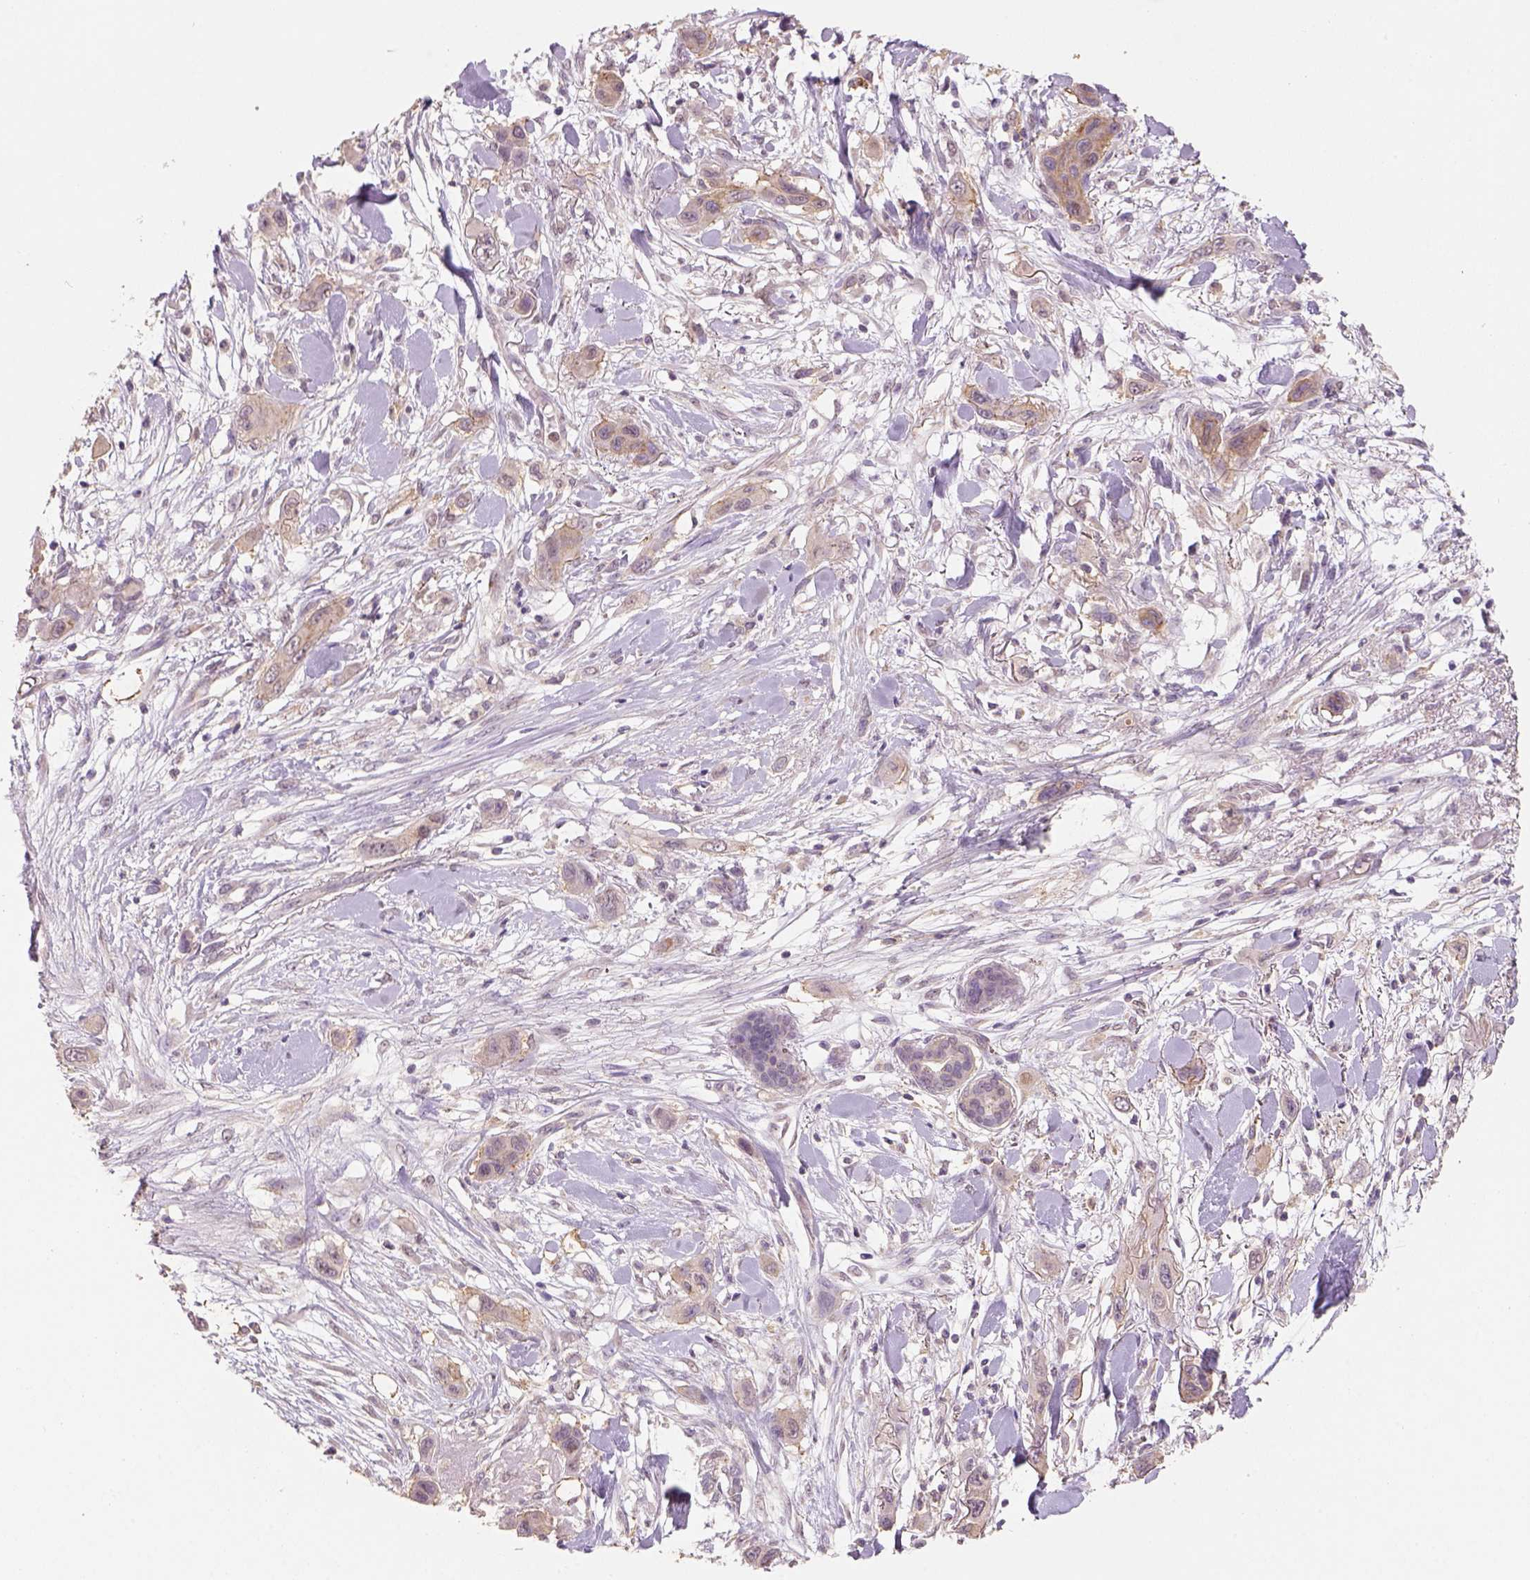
{"staining": {"intensity": "moderate", "quantity": "<25%", "location": "cytoplasmic/membranous"}, "tissue": "skin cancer", "cell_type": "Tumor cells", "image_type": "cancer", "snomed": [{"axis": "morphology", "description": "Squamous cell carcinoma, NOS"}, {"axis": "topography", "description": "Skin"}], "caption": "Moderate cytoplasmic/membranous positivity is appreciated in approximately <25% of tumor cells in skin cancer.", "gene": "AP2B1", "patient": {"sex": "male", "age": 79}}